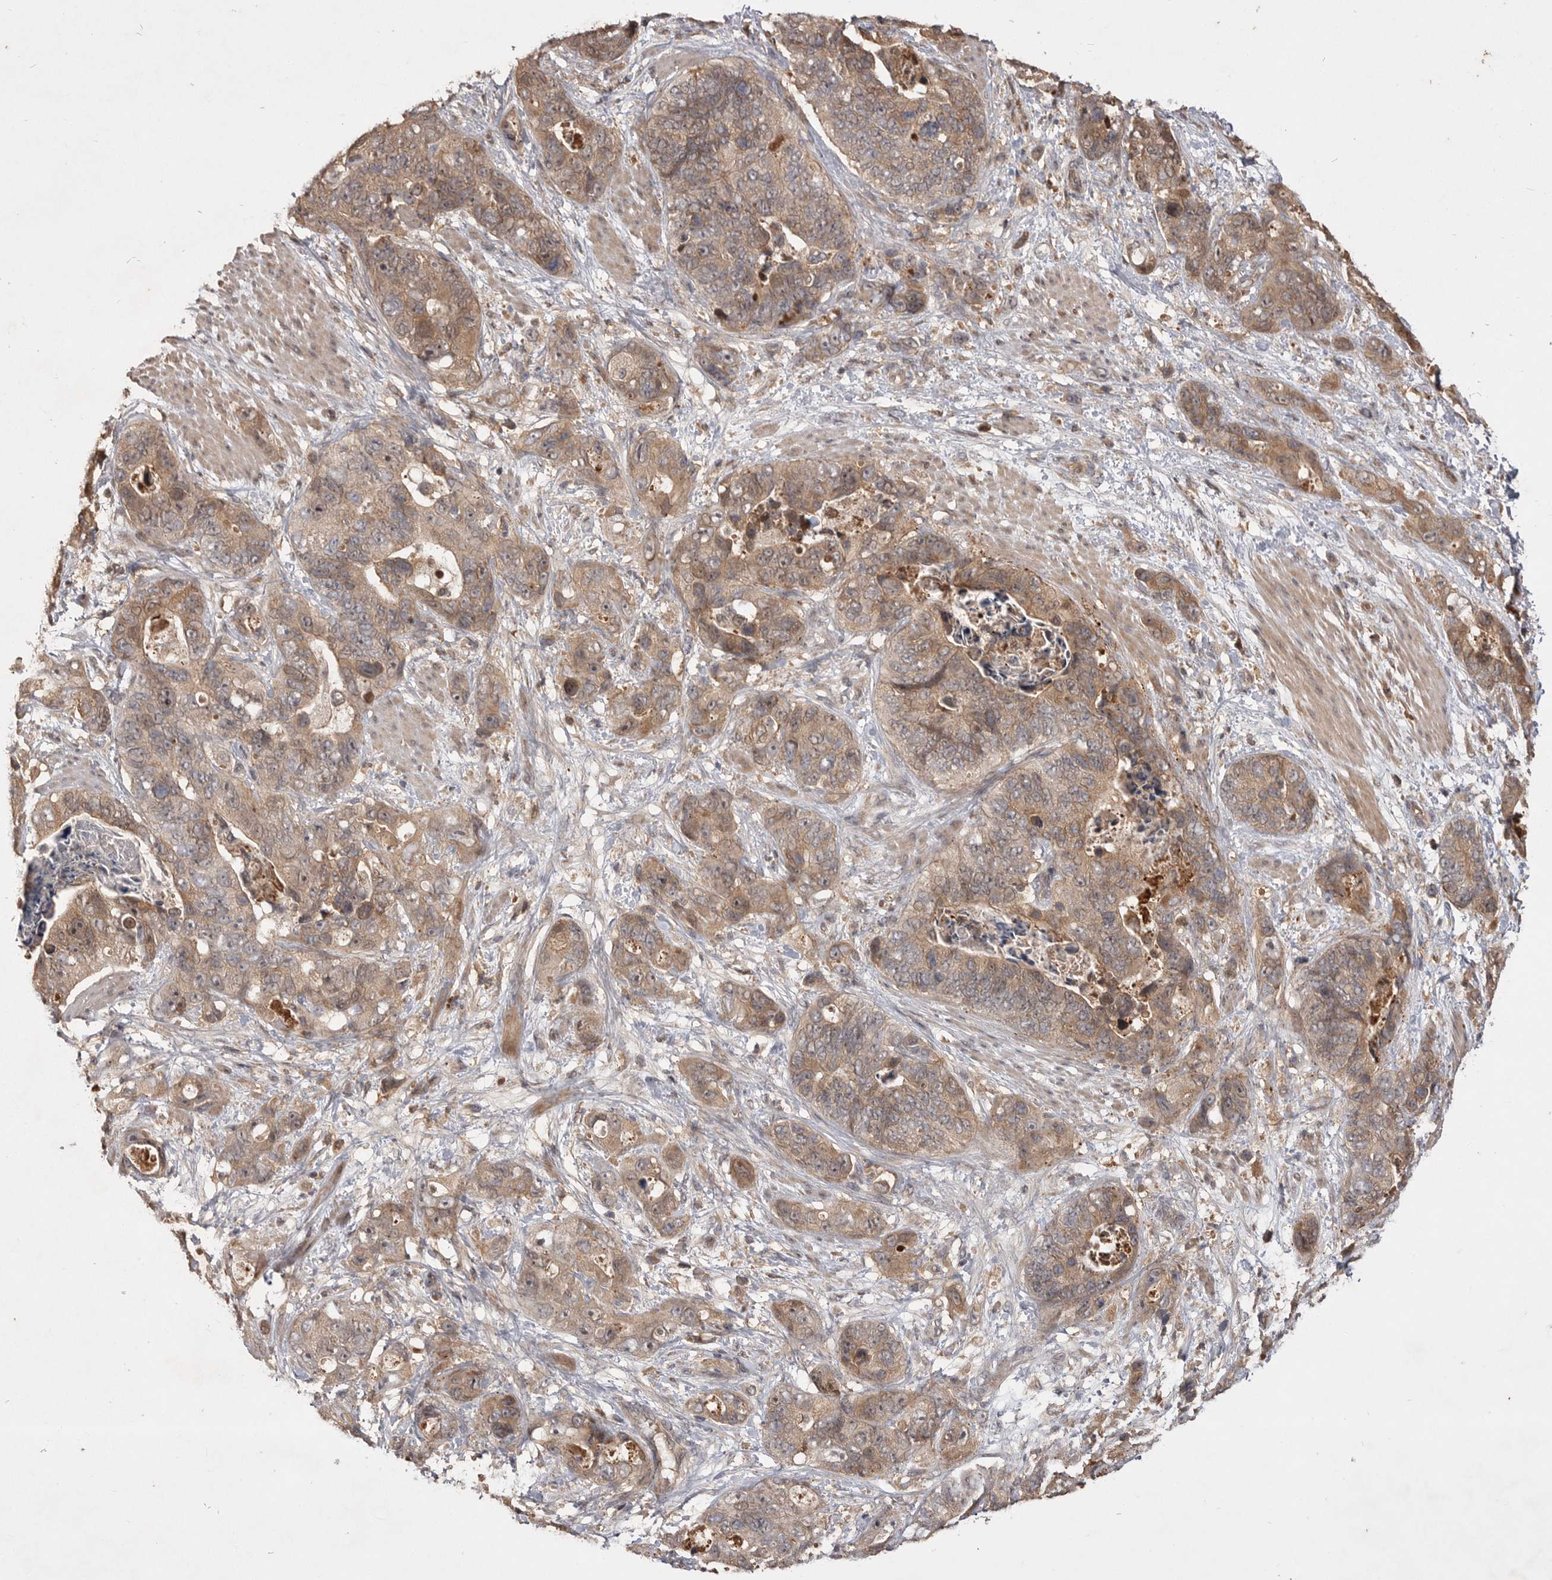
{"staining": {"intensity": "weak", "quantity": ">75%", "location": "cytoplasmic/membranous"}, "tissue": "stomach cancer", "cell_type": "Tumor cells", "image_type": "cancer", "snomed": [{"axis": "morphology", "description": "Normal tissue, NOS"}, {"axis": "morphology", "description": "Adenocarcinoma, NOS"}, {"axis": "topography", "description": "Stomach"}], "caption": "Weak cytoplasmic/membranous protein positivity is seen in about >75% of tumor cells in stomach adenocarcinoma.", "gene": "VN1R4", "patient": {"sex": "female", "age": 89}}